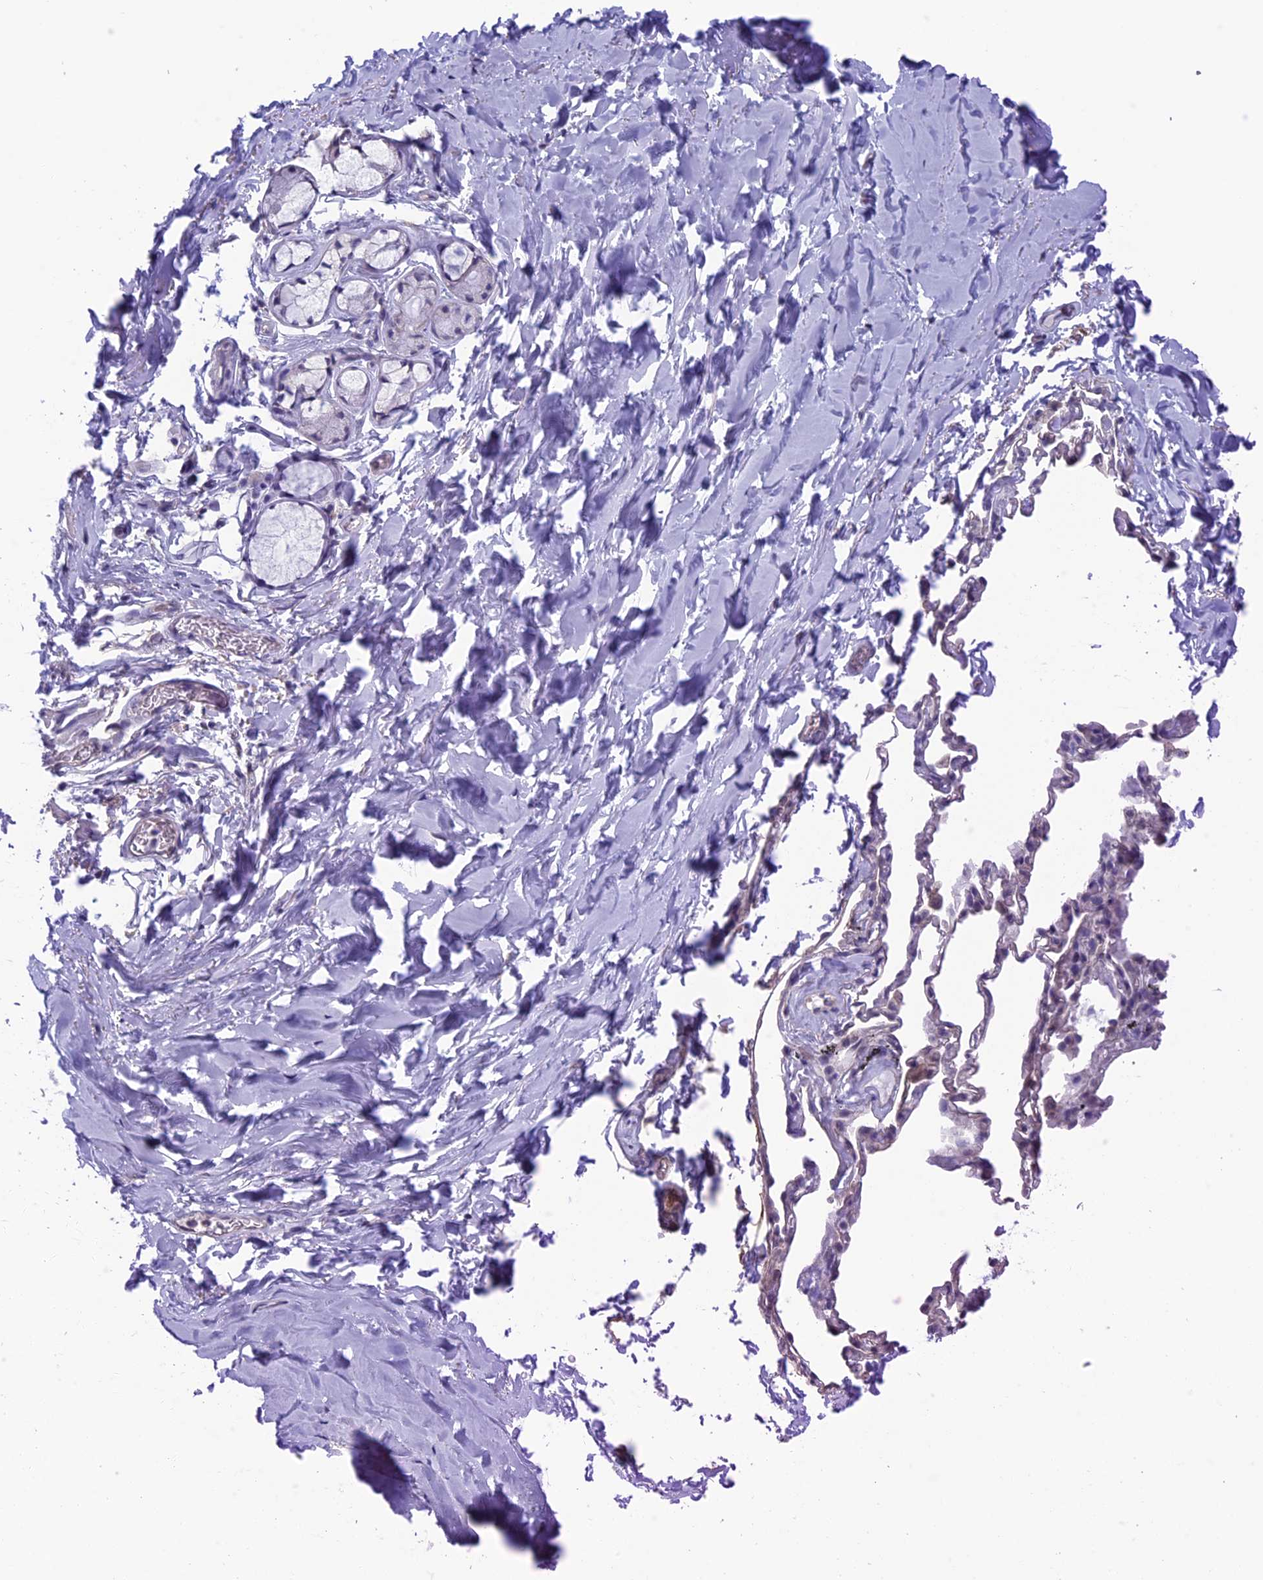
{"staining": {"intensity": "negative", "quantity": "none", "location": "none"}, "tissue": "adipose tissue", "cell_type": "Adipocytes", "image_type": "normal", "snomed": [{"axis": "morphology", "description": "Normal tissue, NOS"}, {"axis": "topography", "description": "Lymph node"}, {"axis": "topography", "description": "Bronchus"}], "caption": "DAB immunohistochemical staining of unremarkable adipose tissue demonstrates no significant expression in adipocytes.", "gene": "SLC1A6", "patient": {"sex": "male", "age": 63}}